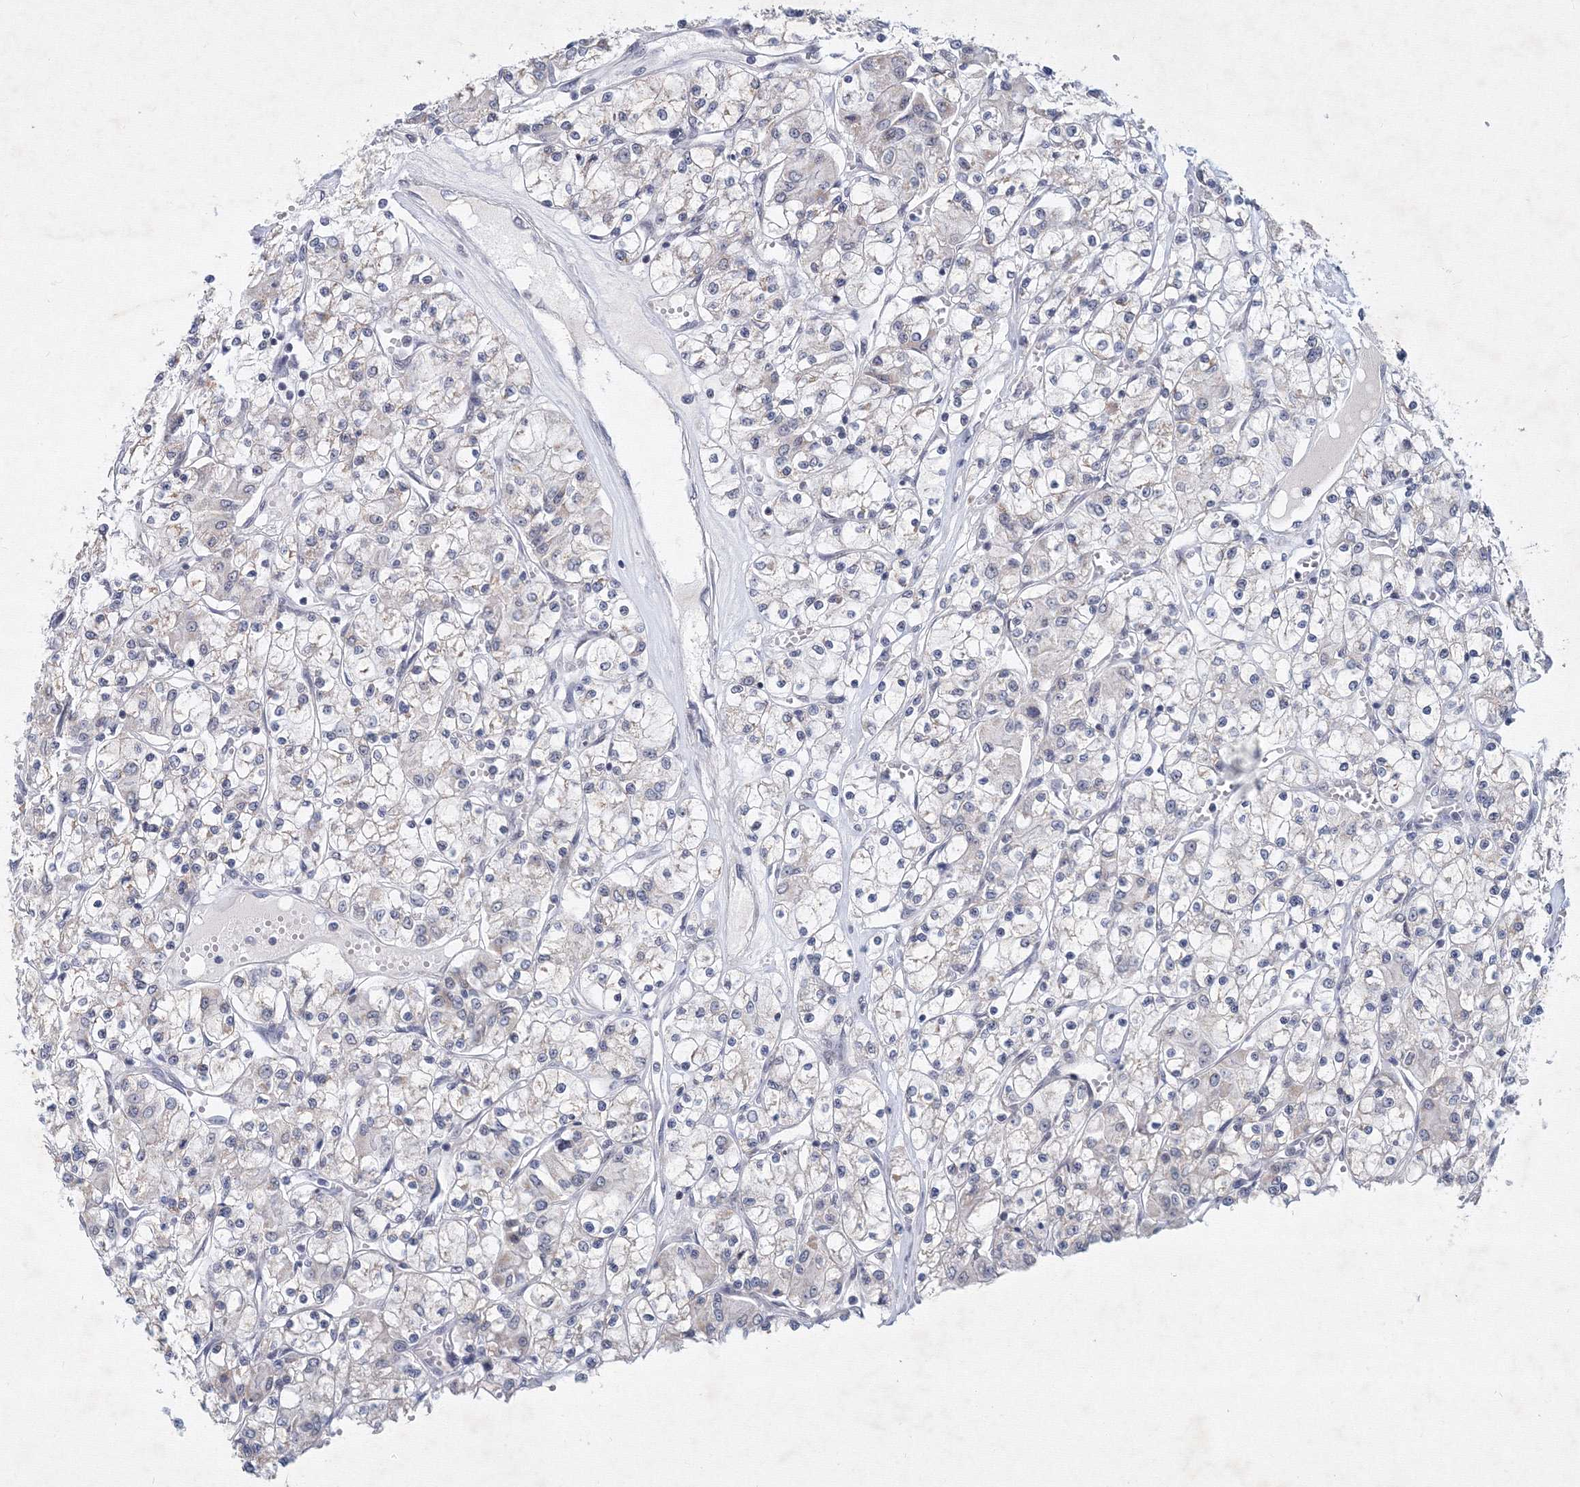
{"staining": {"intensity": "negative", "quantity": "none", "location": "none"}, "tissue": "renal cancer", "cell_type": "Tumor cells", "image_type": "cancer", "snomed": [{"axis": "morphology", "description": "Adenocarcinoma, NOS"}, {"axis": "topography", "description": "Kidney"}], "caption": "Tumor cells are negative for protein expression in human renal adenocarcinoma. (DAB IHC with hematoxylin counter stain).", "gene": "SF3B6", "patient": {"sex": "female", "age": 59}}